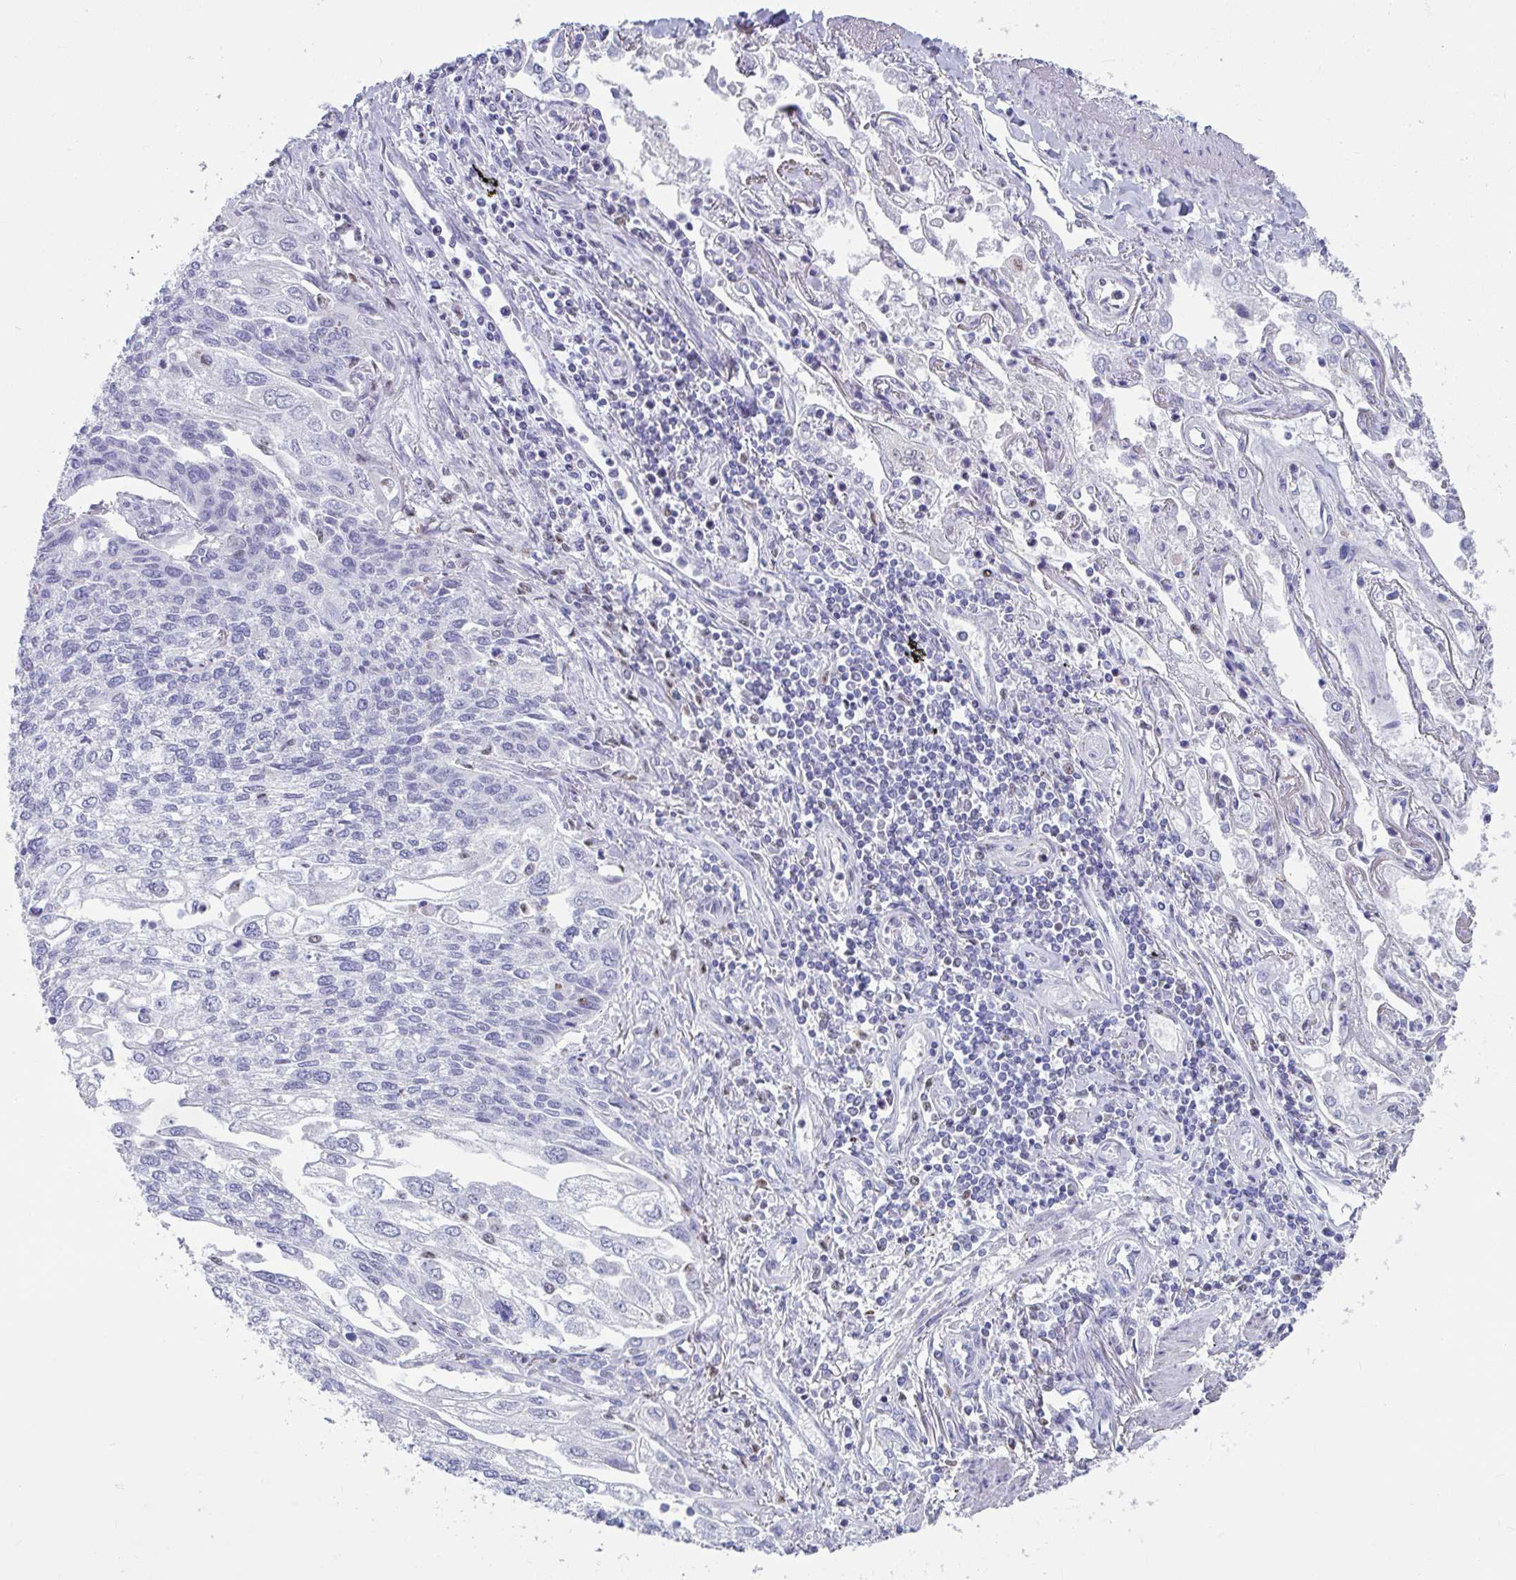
{"staining": {"intensity": "negative", "quantity": "none", "location": "none"}, "tissue": "lung cancer", "cell_type": "Tumor cells", "image_type": "cancer", "snomed": [{"axis": "morphology", "description": "Squamous cell carcinoma, NOS"}, {"axis": "topography", "description": "Lung"}], "caption": "The image demonstrates no significant staining in tumor cells of squamous cell carcinoma (lung).", "gene": "ZNF586", "patient": {"sex": "male", "age": 74}}